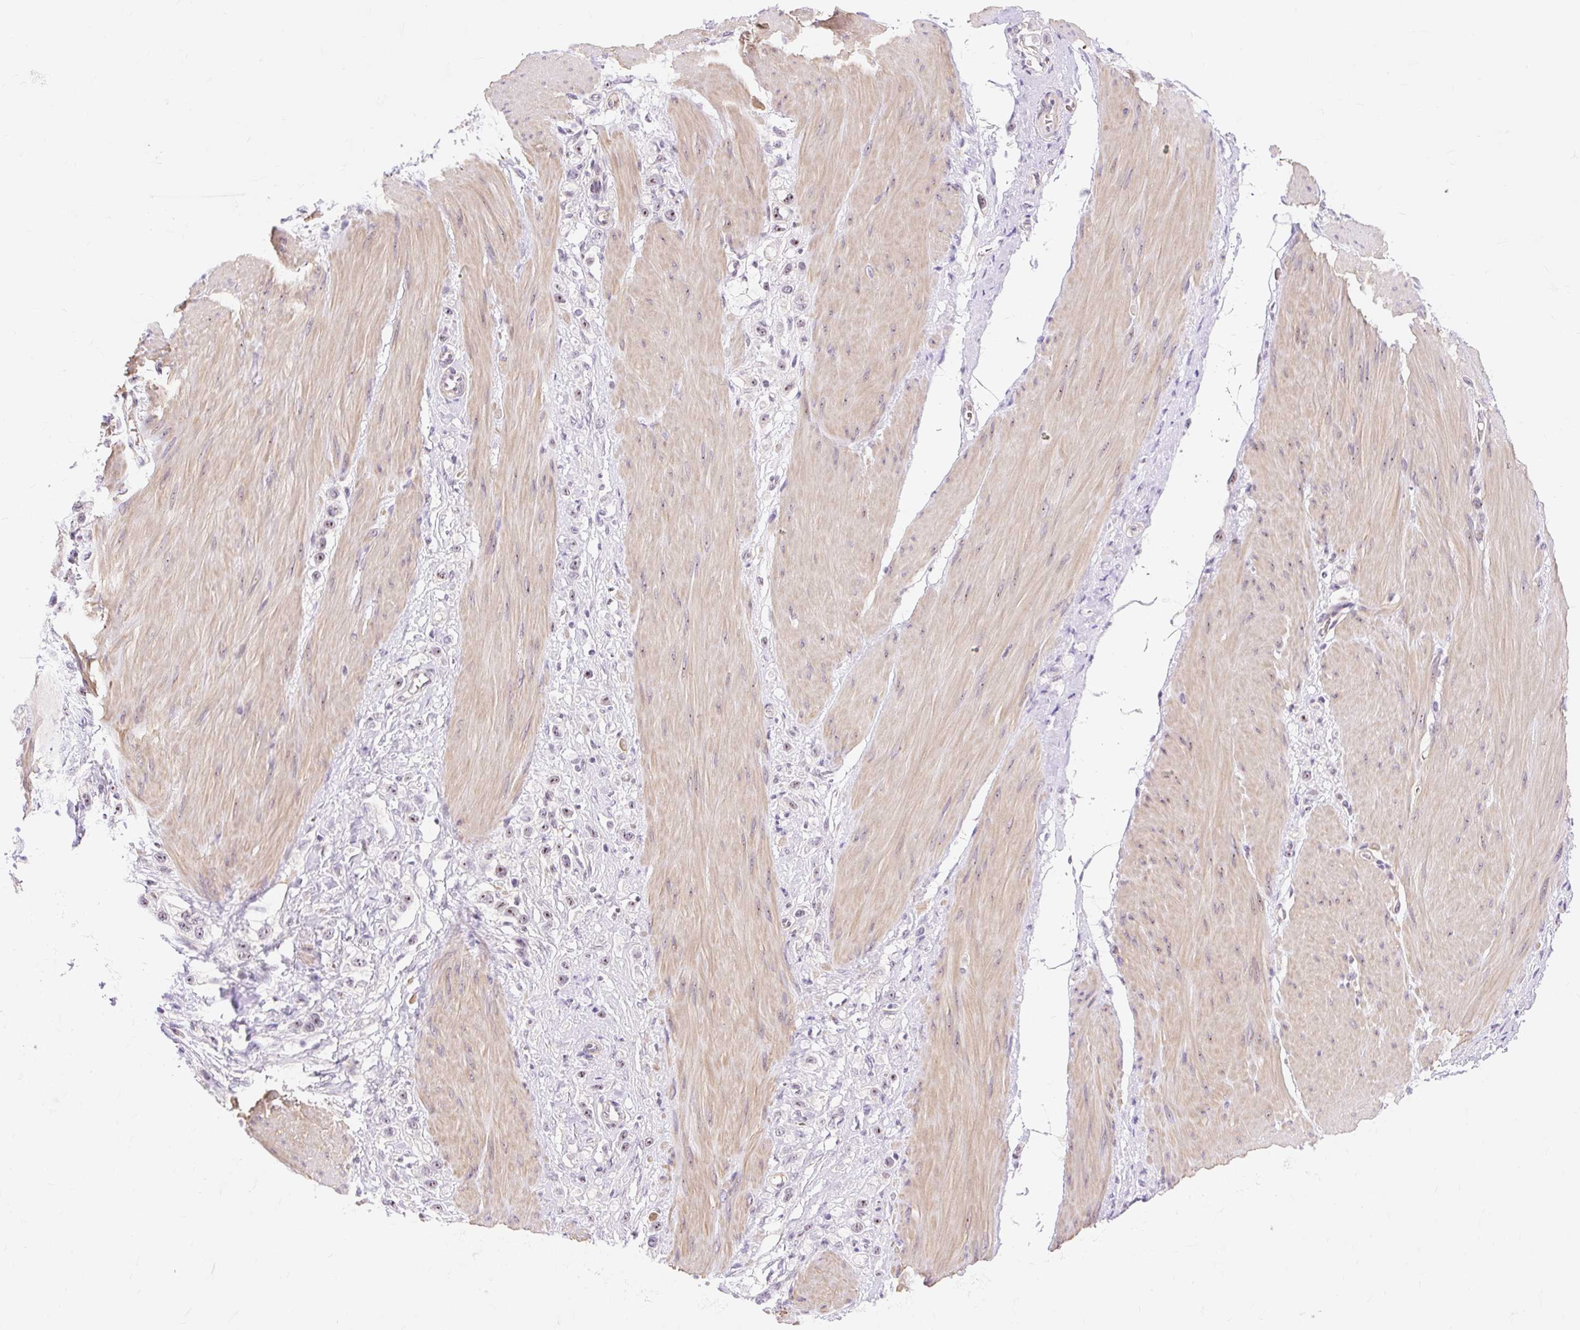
{"staining": {"intensity": "moderate", "quantity": ">75%", "location": "nuclear"}, "tissue": "stomach cancer", "cell_type": "Tumor cells", "image_type": "cancer", "snomed": [{"axis": "morphology", "description": "Adenocarcinoma, NOS"}, {"axis": "topography", "description": "Stomach"}], "caption": "The image reveals immunohistochemical staining of stomach cancer (adenocarcinoma). There is moderate nuclear staining is present in about >75% of tumor cells. The protein is stained brown, and the nuclei are stained in blue (DAB (3,3'-diaminobenzidine) IHC with brightfield microscopy, high magnification).", "gene": "OBP2A", "patient": {"sex": "female", "age": 65}}